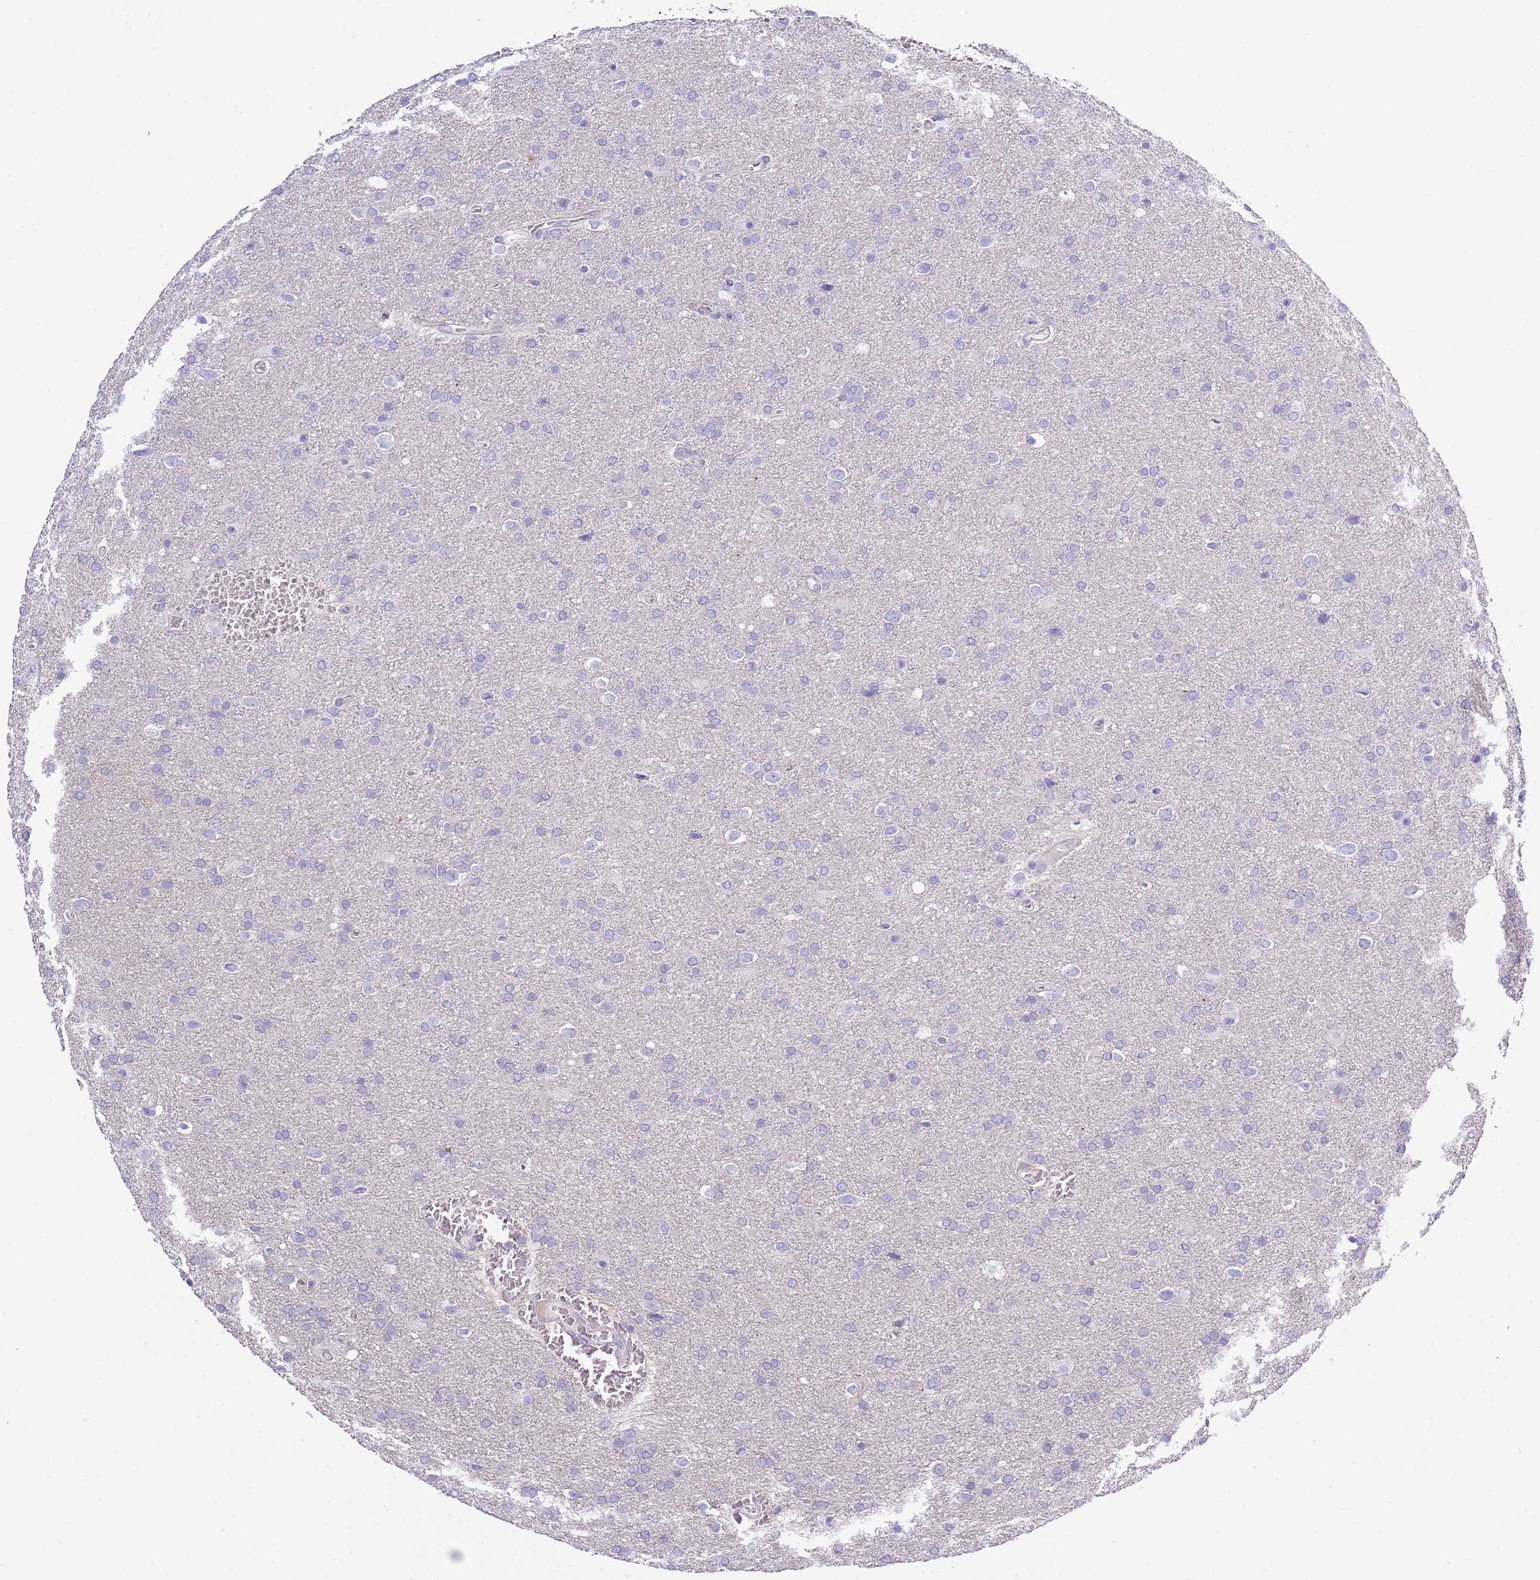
{"staining": {"intensity": "negative", "quantity": "none", "location": "none"}, "tissue": "glioma", "cell_type": "Tumor cells", "image_type": "cancer", "snomed": [{"axis": "morphology", "description": "Glioma, malignant, Low grade"}, {"axis": "topography", "description": "Brain"}], "caption": "The image demonstrates no staining of tumor cells in malignant low-grade glioma.", "gene": "NBPF6", "patient": {"sex": "female", "age": 32}}